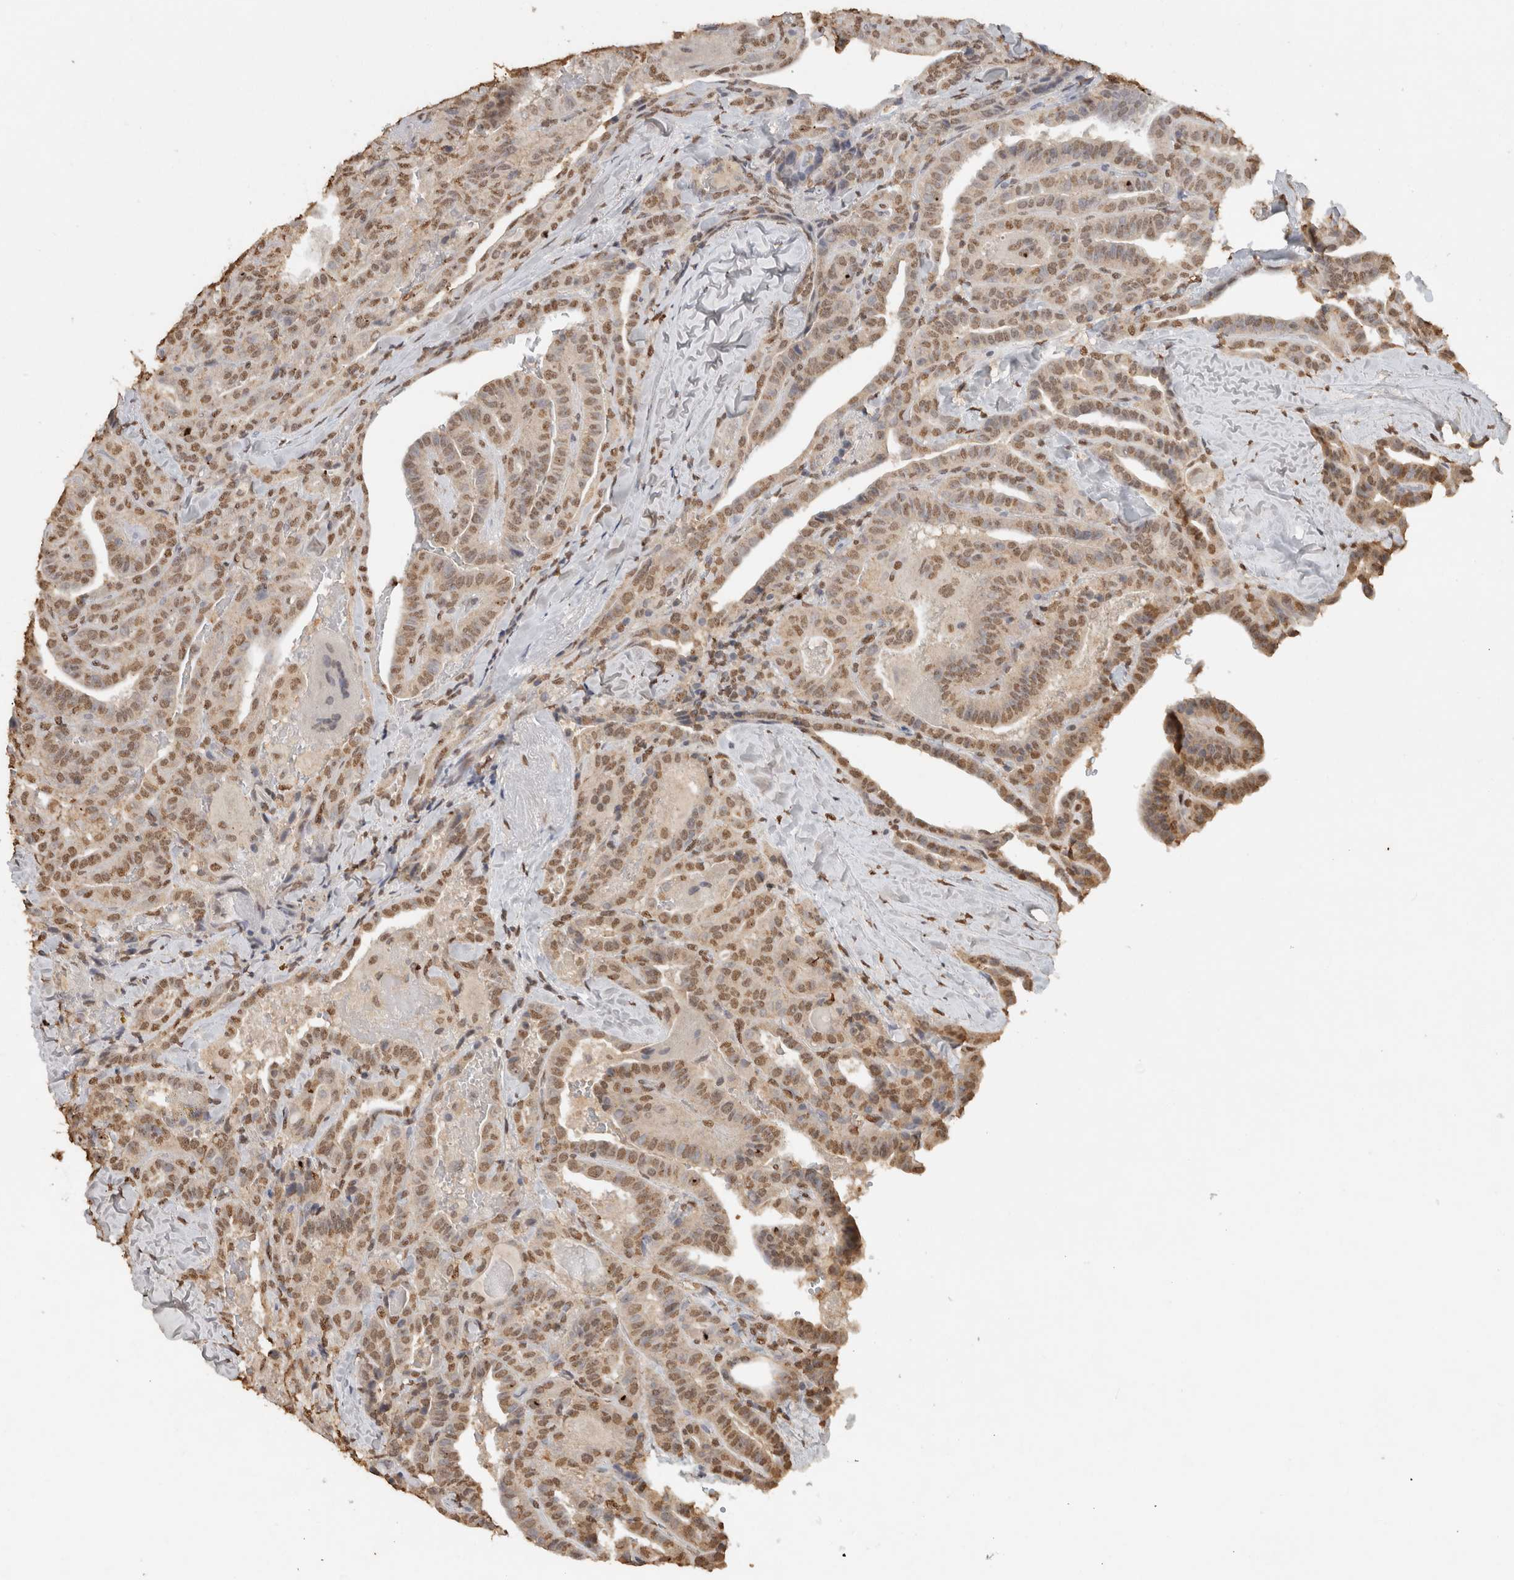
{"staining": {"intensity": "moderate", "quantity": ">75%", "location": "nuclear"}, "tissue": "thyroid cancer", "cell_type": "Tumor cells", "image_type": "cancer", "snomed": [{"axis": "morphology", "description": "Papillary adenocarcinoma, NOS"}, {"axis": "topography", "description": "Thyroid gland"}], "caption": "Immunohistochemistry (IHC) histopathology image of neoplastic tissue: thyroid papillary adenocarcinoma stained using immunohistochemistry displays medium levels of moderate protein expression localized specifically in the nuclear of tumor cells, appearing as a nuclear brown color.", "gene": "HAND2", "patient": {"sex": "male", "age": 77}}